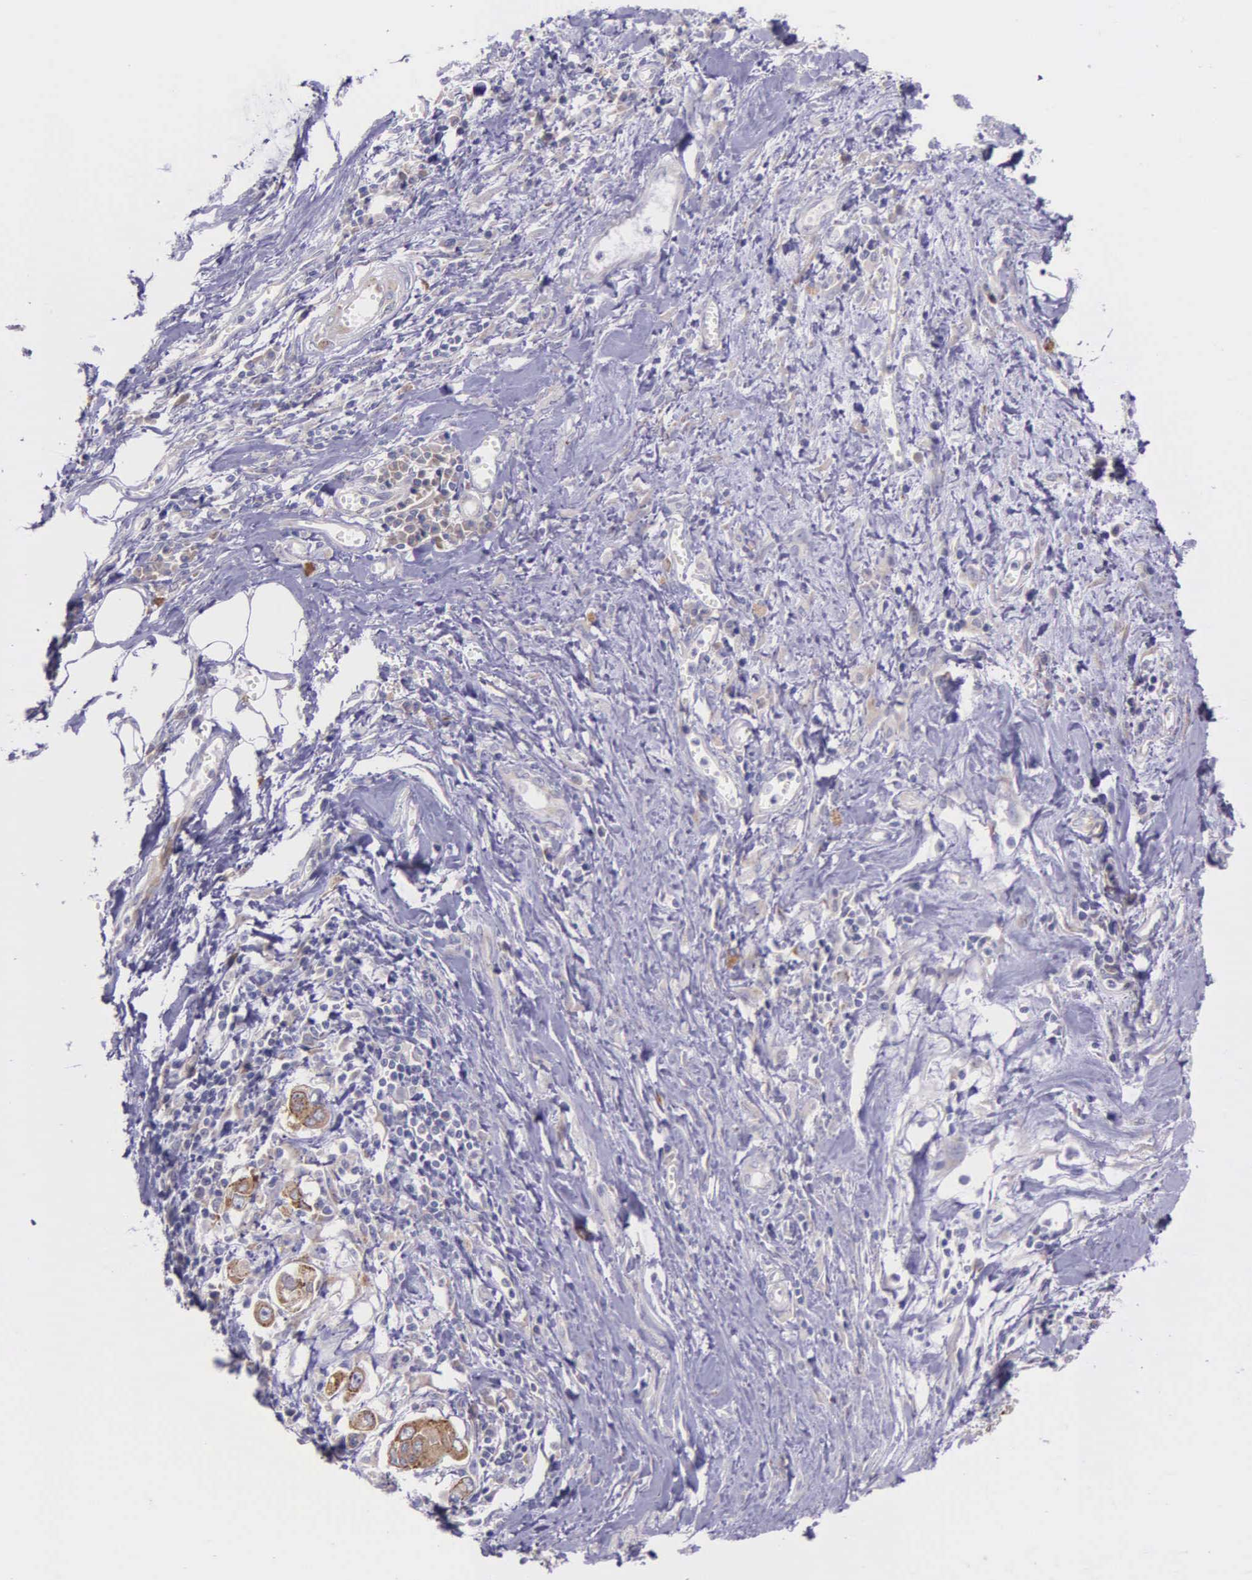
{"staining": {"intensity": "moderate", "quantity": ">75%", "location": "cytoplasmic/membranous"}, "tissue": "stomach cancer", "cell_type": "Tumor cells", "image_type": "cancer", "snomed": [{"axis": "morphology", "description": "Adenocarcinoma, NOS"}, {"axis": "topography", "description": "Stomach, upper"}], "caption": "An image of human adenocarcinoma (stomach) stained for a protein shows moderate cytoplasmic/membranous brown staining in tumor cells.", "gene": "NSDHL", "patient": {"sex": "male", "age": 80}}